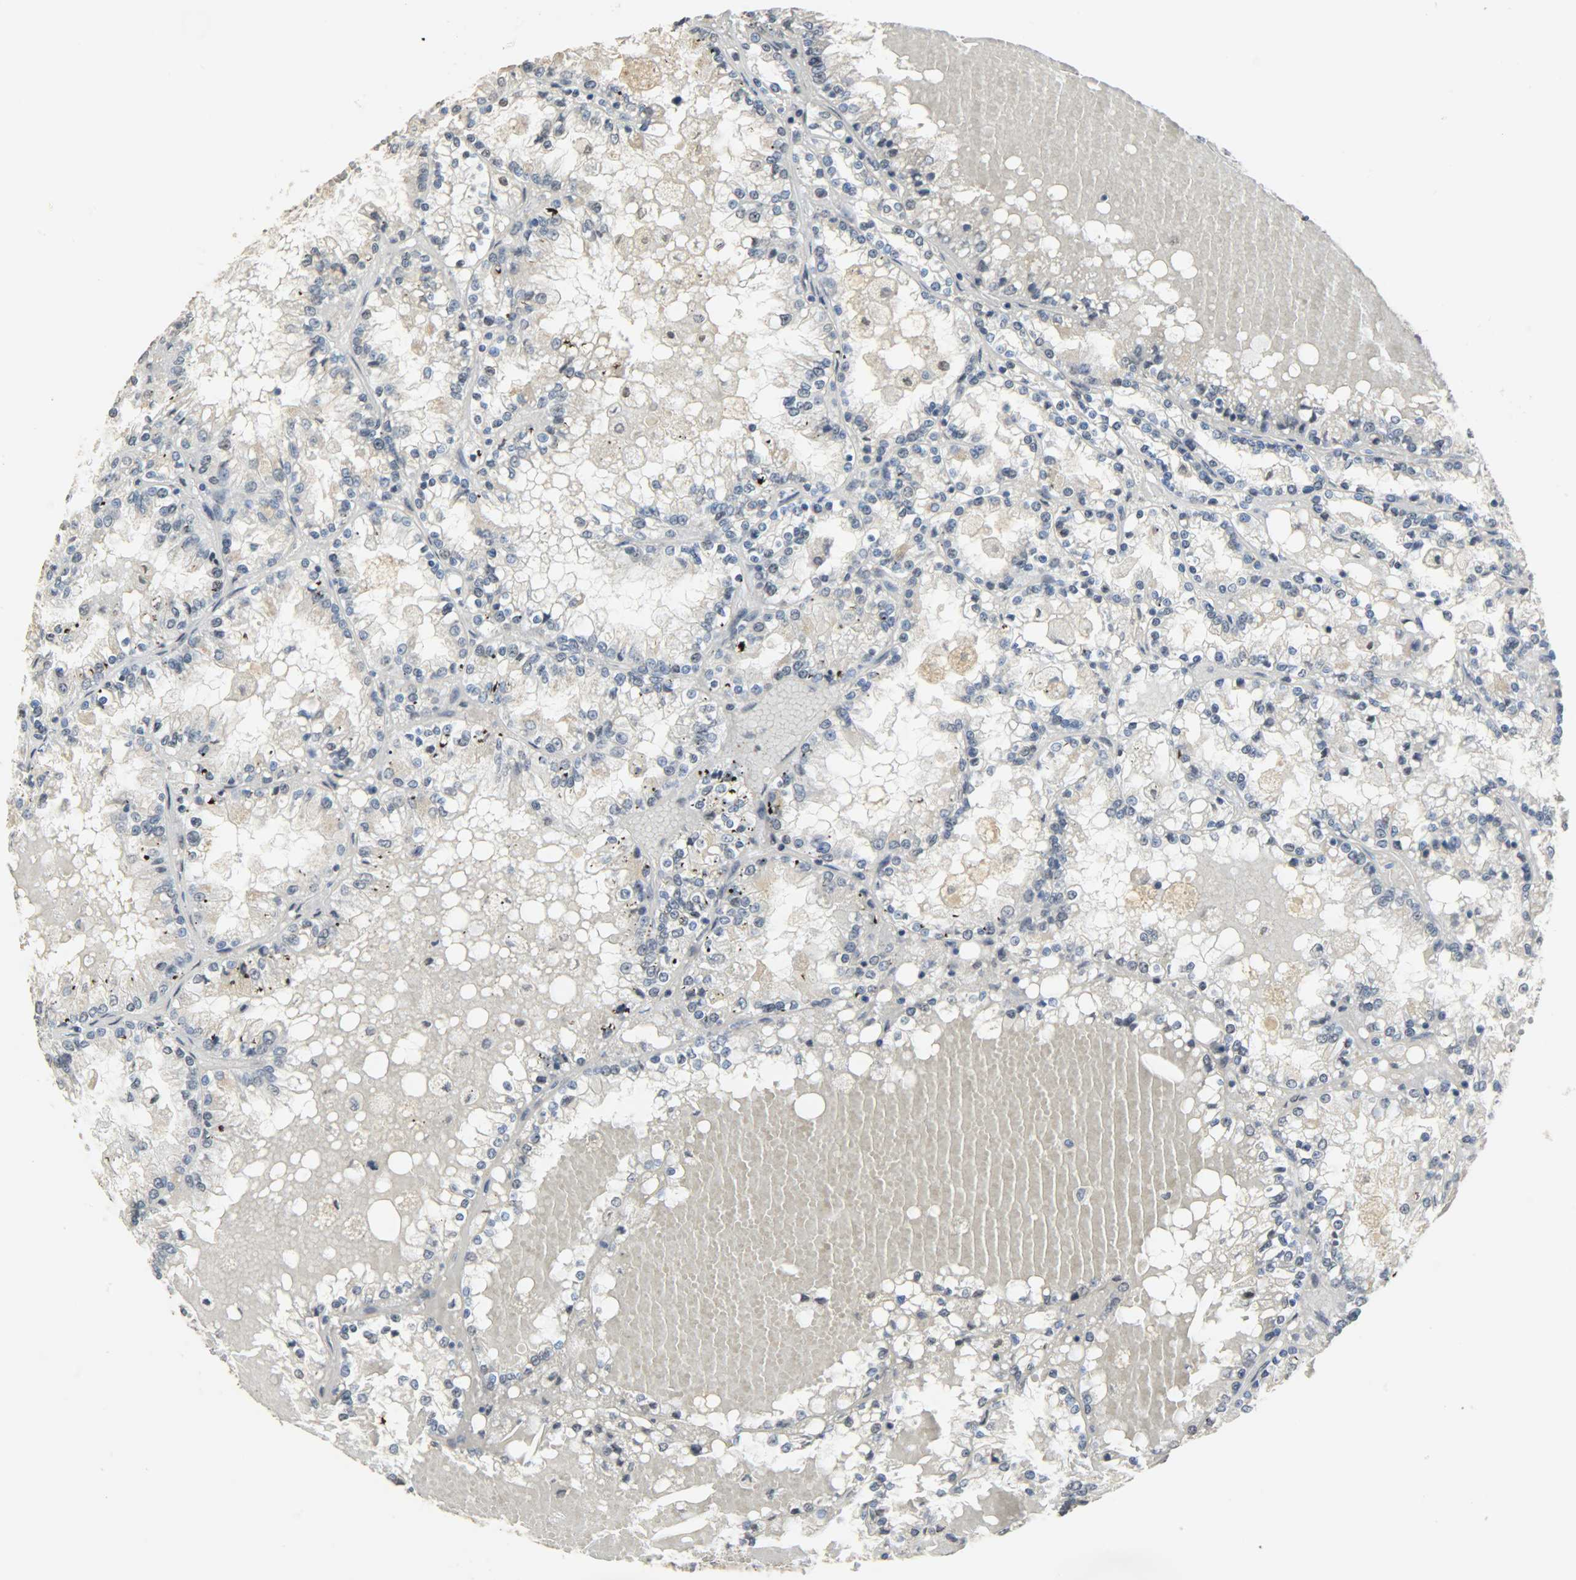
{"staining": {"intensity": "negative", "quantity": "none", "location": "none"}, "tissue": "renal cancer", "cell_type": "Tumor cells", "image_type": "cancer", "snomed": [{"axis": "morphology", "description": "Adenocarcinoma, NOS"}, {"axis": "topography", "description": "Kidney"}], "caption": "Immunohistochemistry (IHC) image of neoplastic tissue: renal cancer (adenocarcinoma) stained with DAB (3,3'-diaminobenzidine) demonstrates no significant protein staining in tumor cells. (DAB immunohistochemistry (IHC) with hematoxylin counter stain).", "gene": "DNAJB6", "patient": {"sex": "female", "age": 56}}